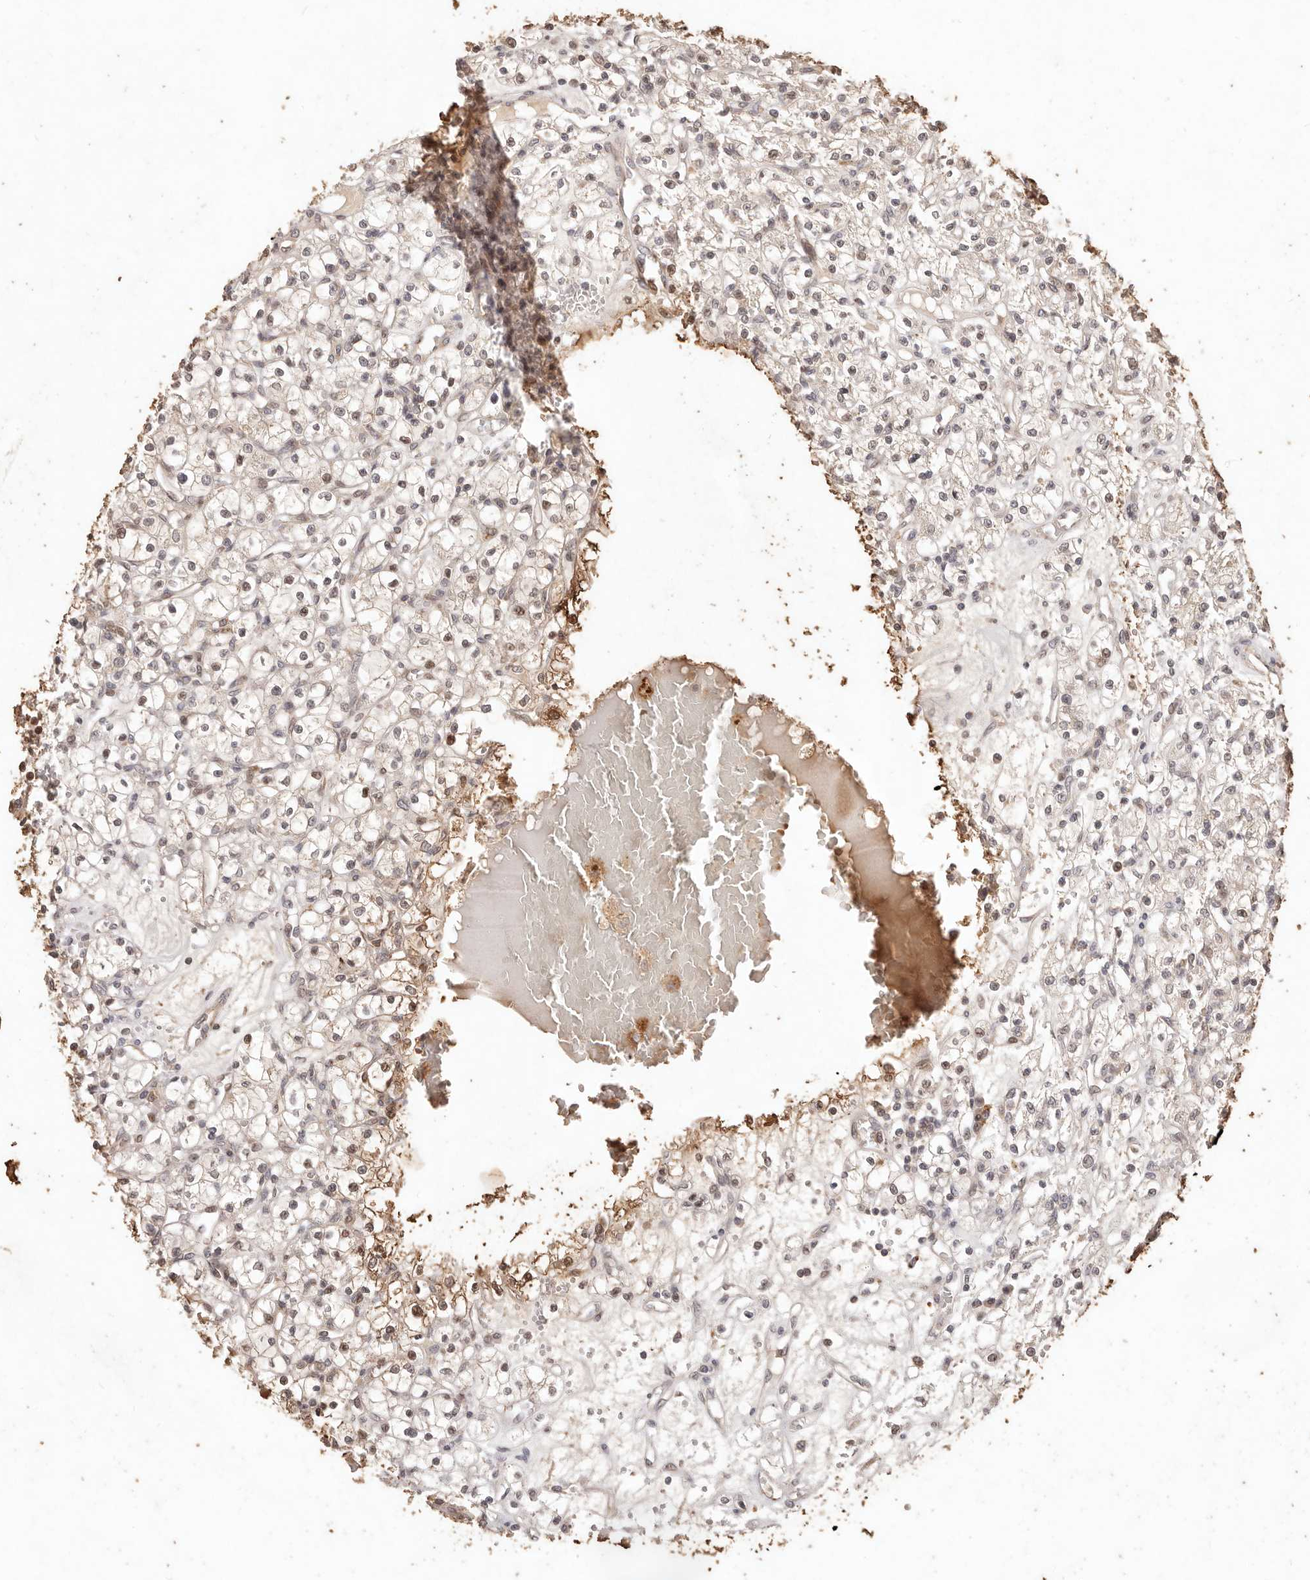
{"staining": {"intensity": "negative", "quantity": "none", "location": "none"}, "tissue": "renal cancer", "cell_type": "Tumor cells", "image_type": "cancer", "snomed": [{"axis": "morphology", "description": "Adenocarcinoma, NOS"}, {"axis": "topography", "description": "Kidney"}], "caption": "The micrograph reveals no significant positivity in tumor cells of renal cancer (adenocarcinoma).", "gene": "KIF9", "patient": {"sex": "female", "age": 59}}